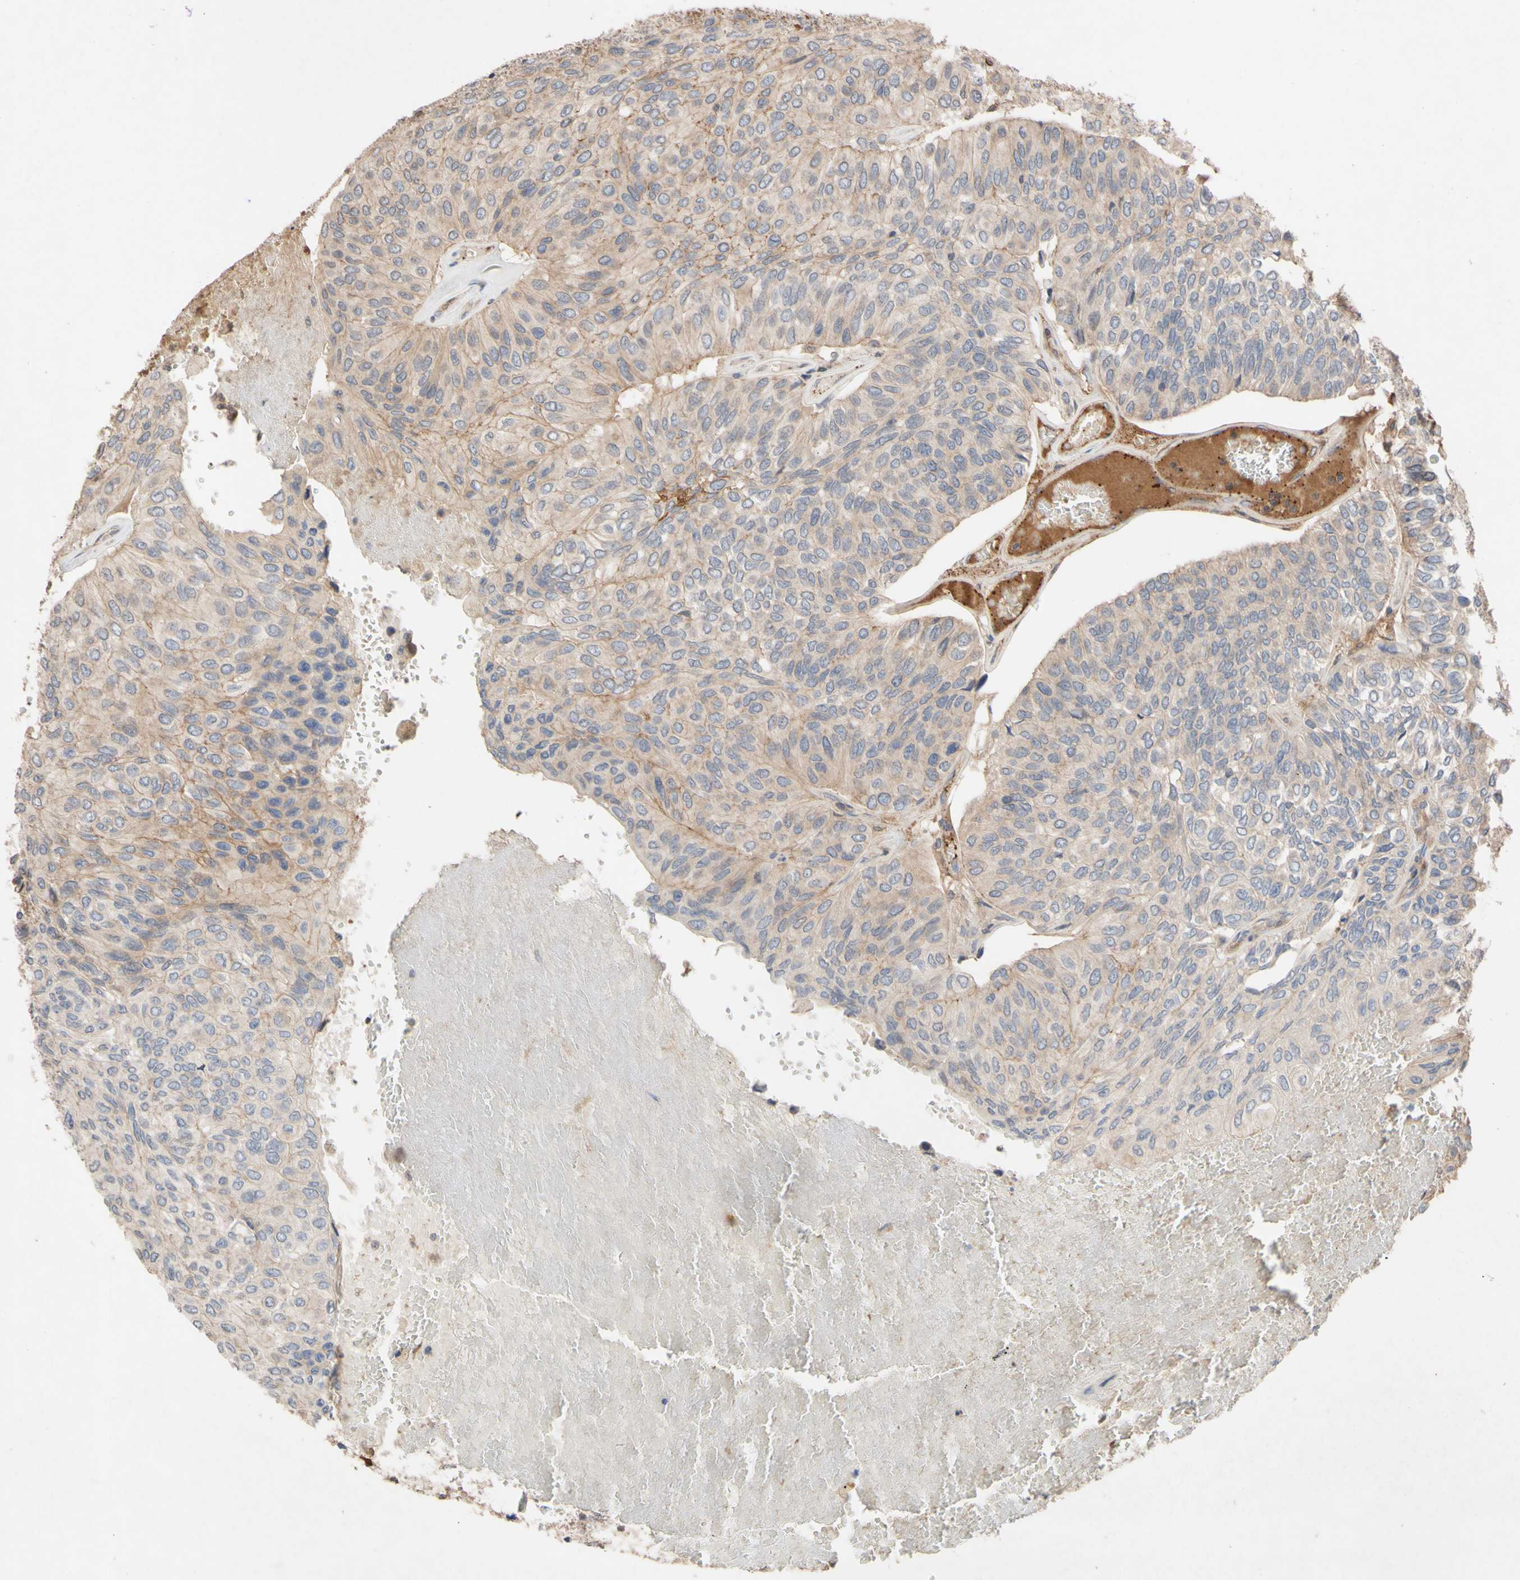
{"staining": {"intensity": "weak", "quantity": ">75%", "location": "cytoplasmic/membranous"}, "tissue": "urothelial cancer", "cell_type": "Tumor cells", "image_type": "cancer", "snomed": [{"axis": "morphology", "description": "Urothelial carcinoma, High grade"}, {"axis": "topography", "description": "Urinary bladder"}], "caption": "Urothelial carcinoma (high-grade) stained with a brown dye reveals weak cytoplasmic/membranous positive staining in about >75% of tumor cells.", "gene": "NECTIN3", "patient": {"sex": "male", "age": 66}}